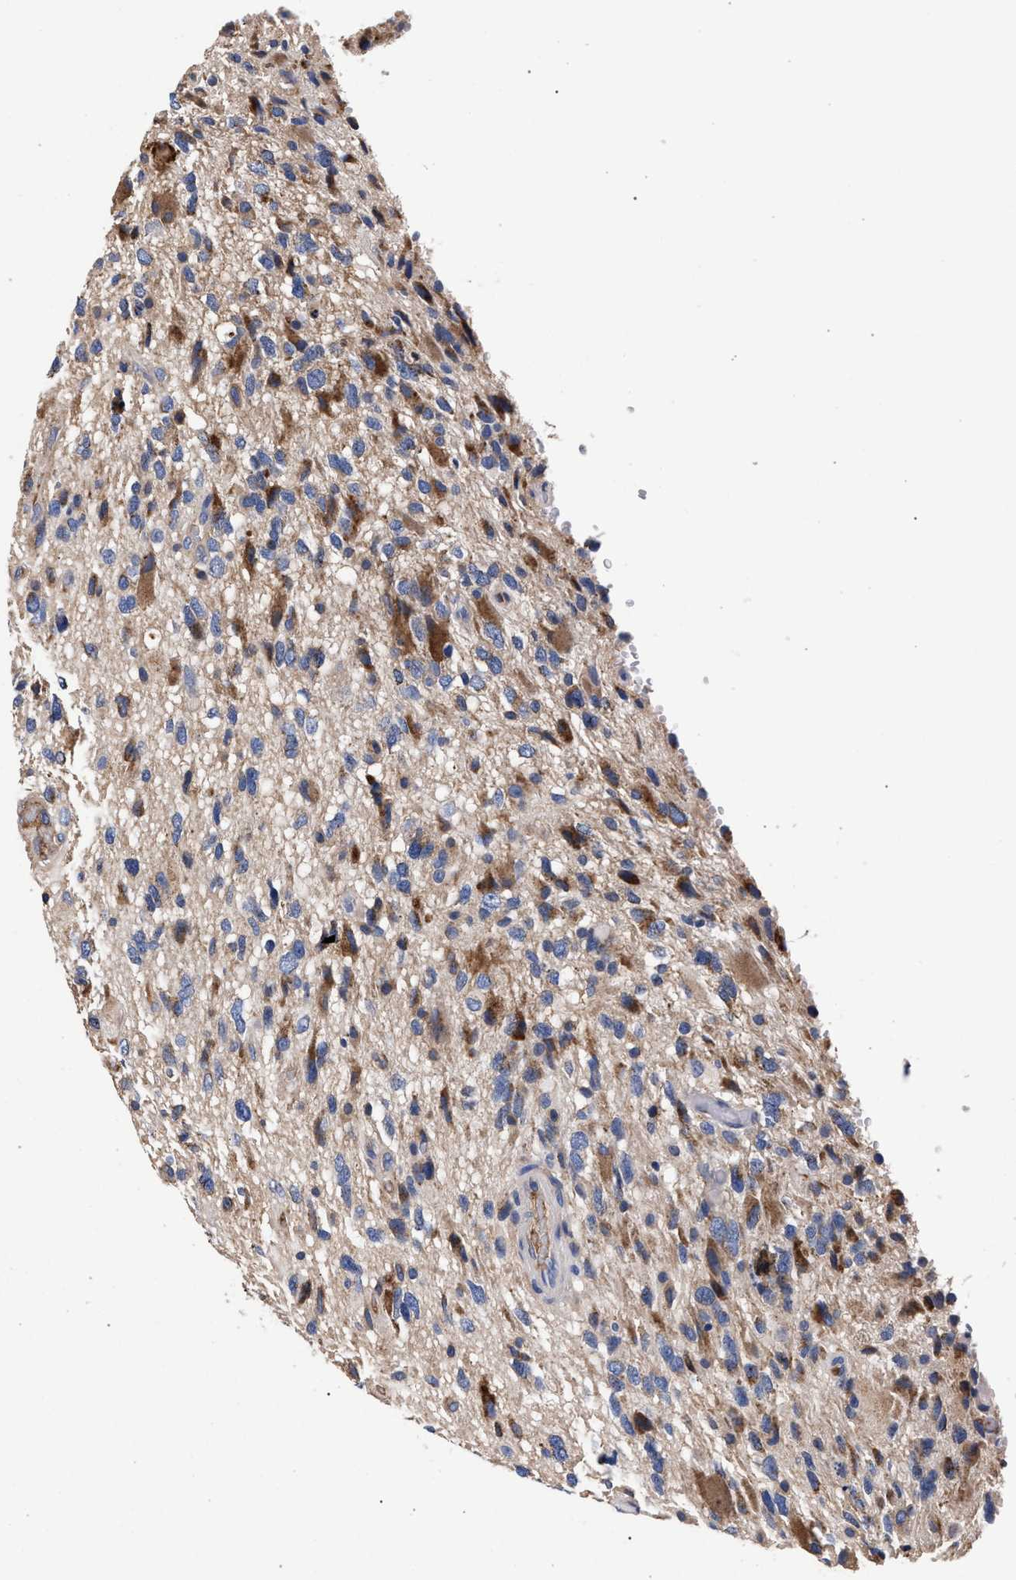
{"staining": {"intensity": "weak", "quantity": "<25%", "location": "cytoplasmic/membranous"}, "tissue": "glioma", "cell_type": "Tumor cells", "image_type": "cancer", "snomed": [{"axis": "morphology", "description": "Glioma, malignant, High grade"}, {"axis": "topography", "description": "Brain"}], "caption": "DAB immunohistochemical staining of human glioma shows no significant expression in tumor cells.", "gene": "ACOX1", "patient": {"sex": "male", "age": 33}}